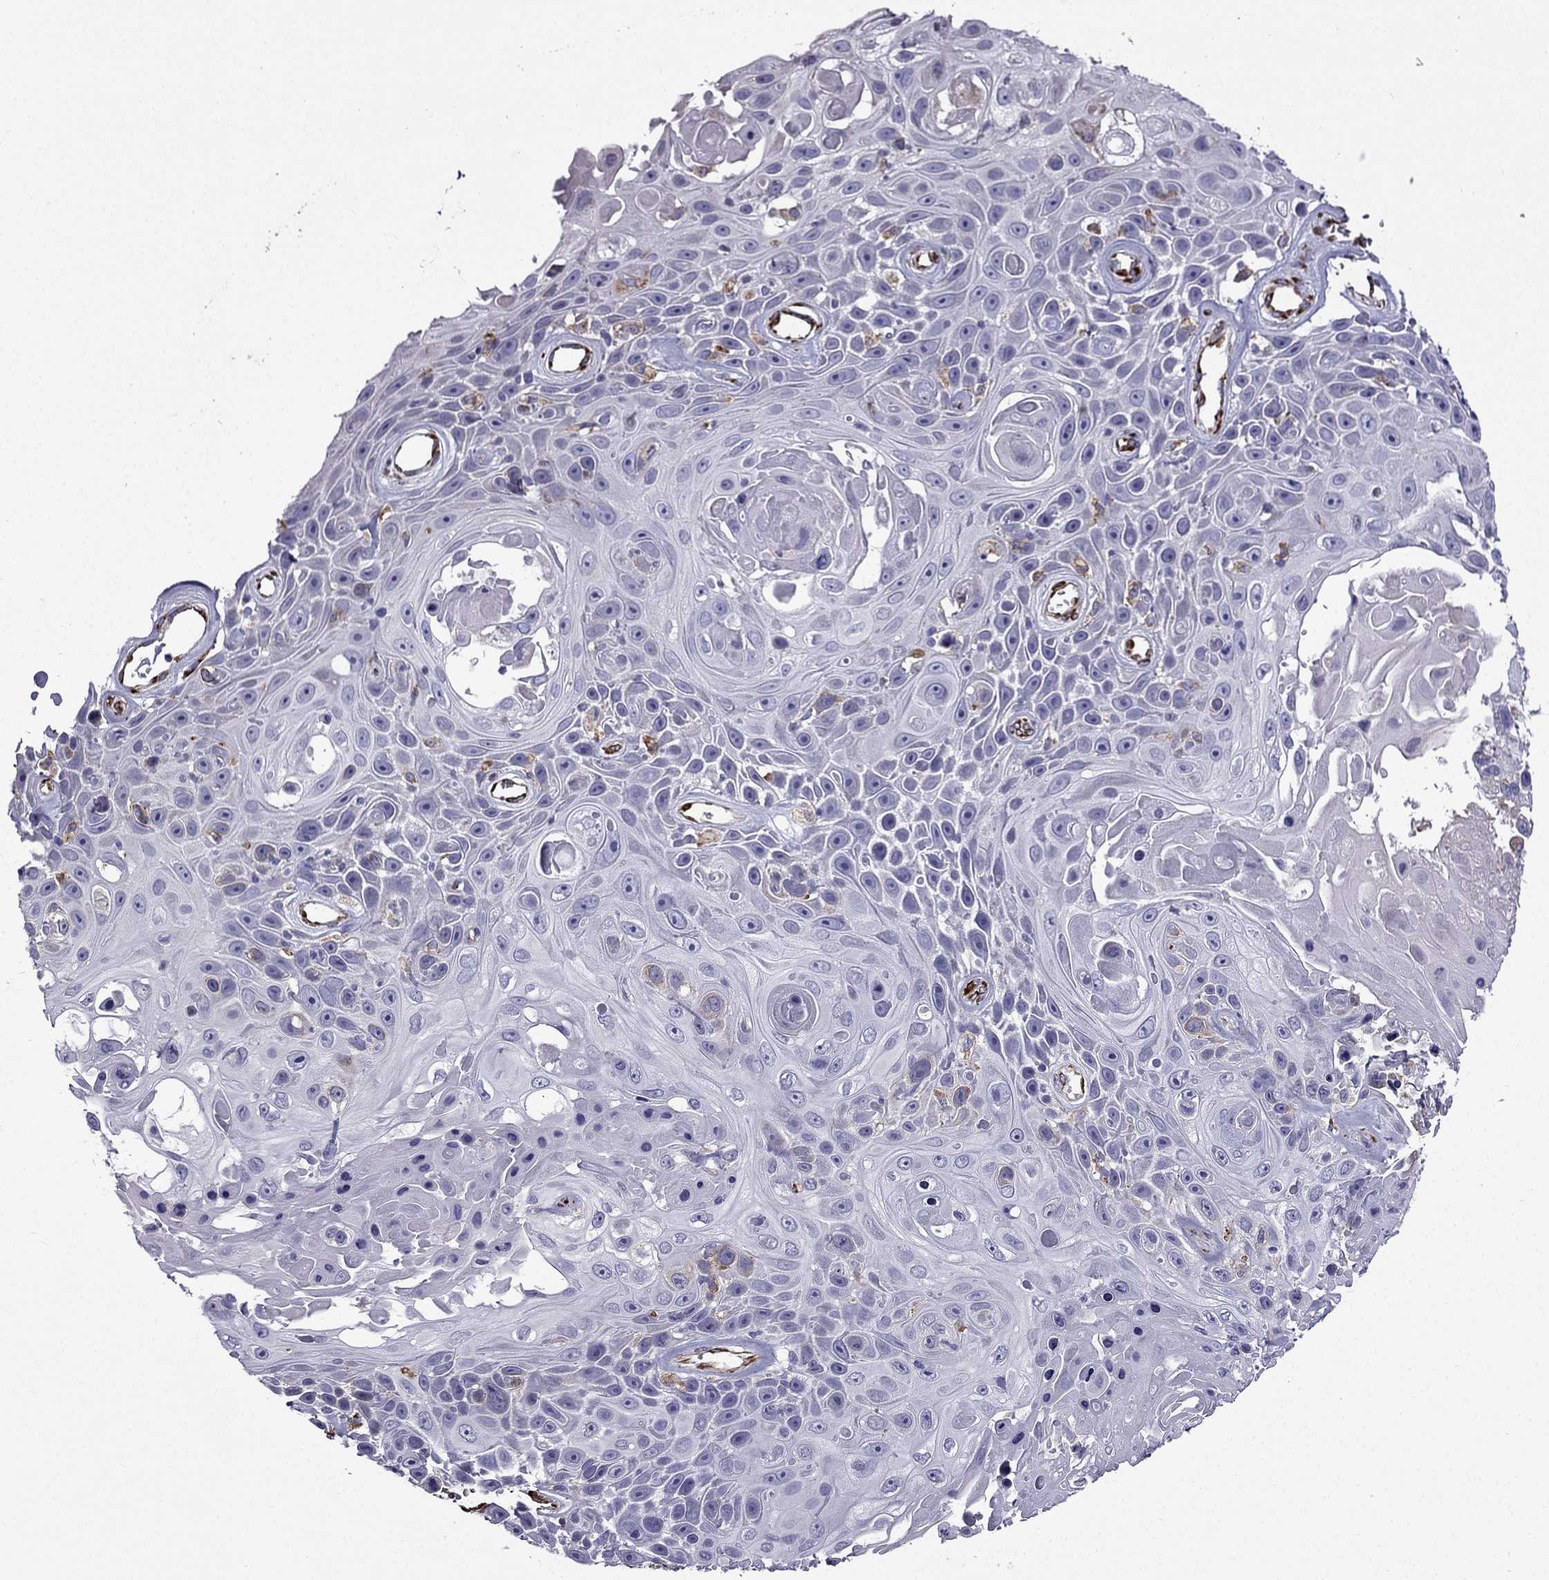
{"staining": {"intensity": "negative", "quantity": "none", "location": "none"}, "tissue": "skin cancer", "cell_type": "Tumor cells", "image_type": "cancer", "snomed": [{"axis": "morphology", "description": "Squamous cell carcinoma, NOS"}, {"axis": "topography", "description": "Skin"}], "caption": "Photomicrograph shows no protein expression in tumor cells of skin squamous cell carcinoma tissue.", "gene": "IKBIP", "patient": {"sex": "male", "age": 82}}